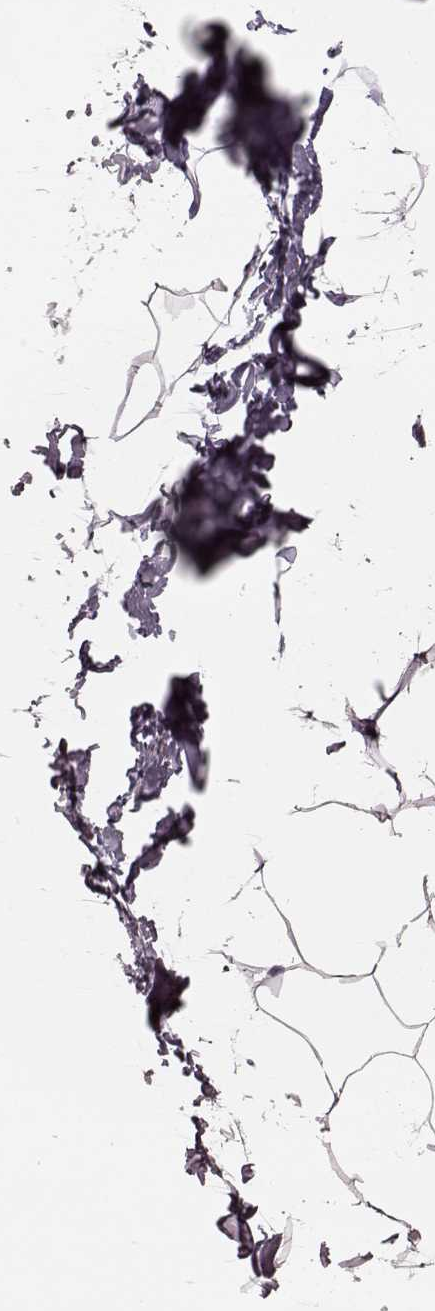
{"staining": {"intensity": "negative", "quantity": "none", "location": "none"}, "tissue": "breast", "cell_type": "Adipocytes", "image_type": "normal", "snomed": [{"axis": "morphology", "description": "Normal tissue, NOS"}, {"axis": "topography", "description": "Breast"}], "caption": "The immunohistochemistry micrograph has no significant staining in adipocytes of breast.", "gene": "TRPM1", "patient": {"sex": "female", "age": 32}}